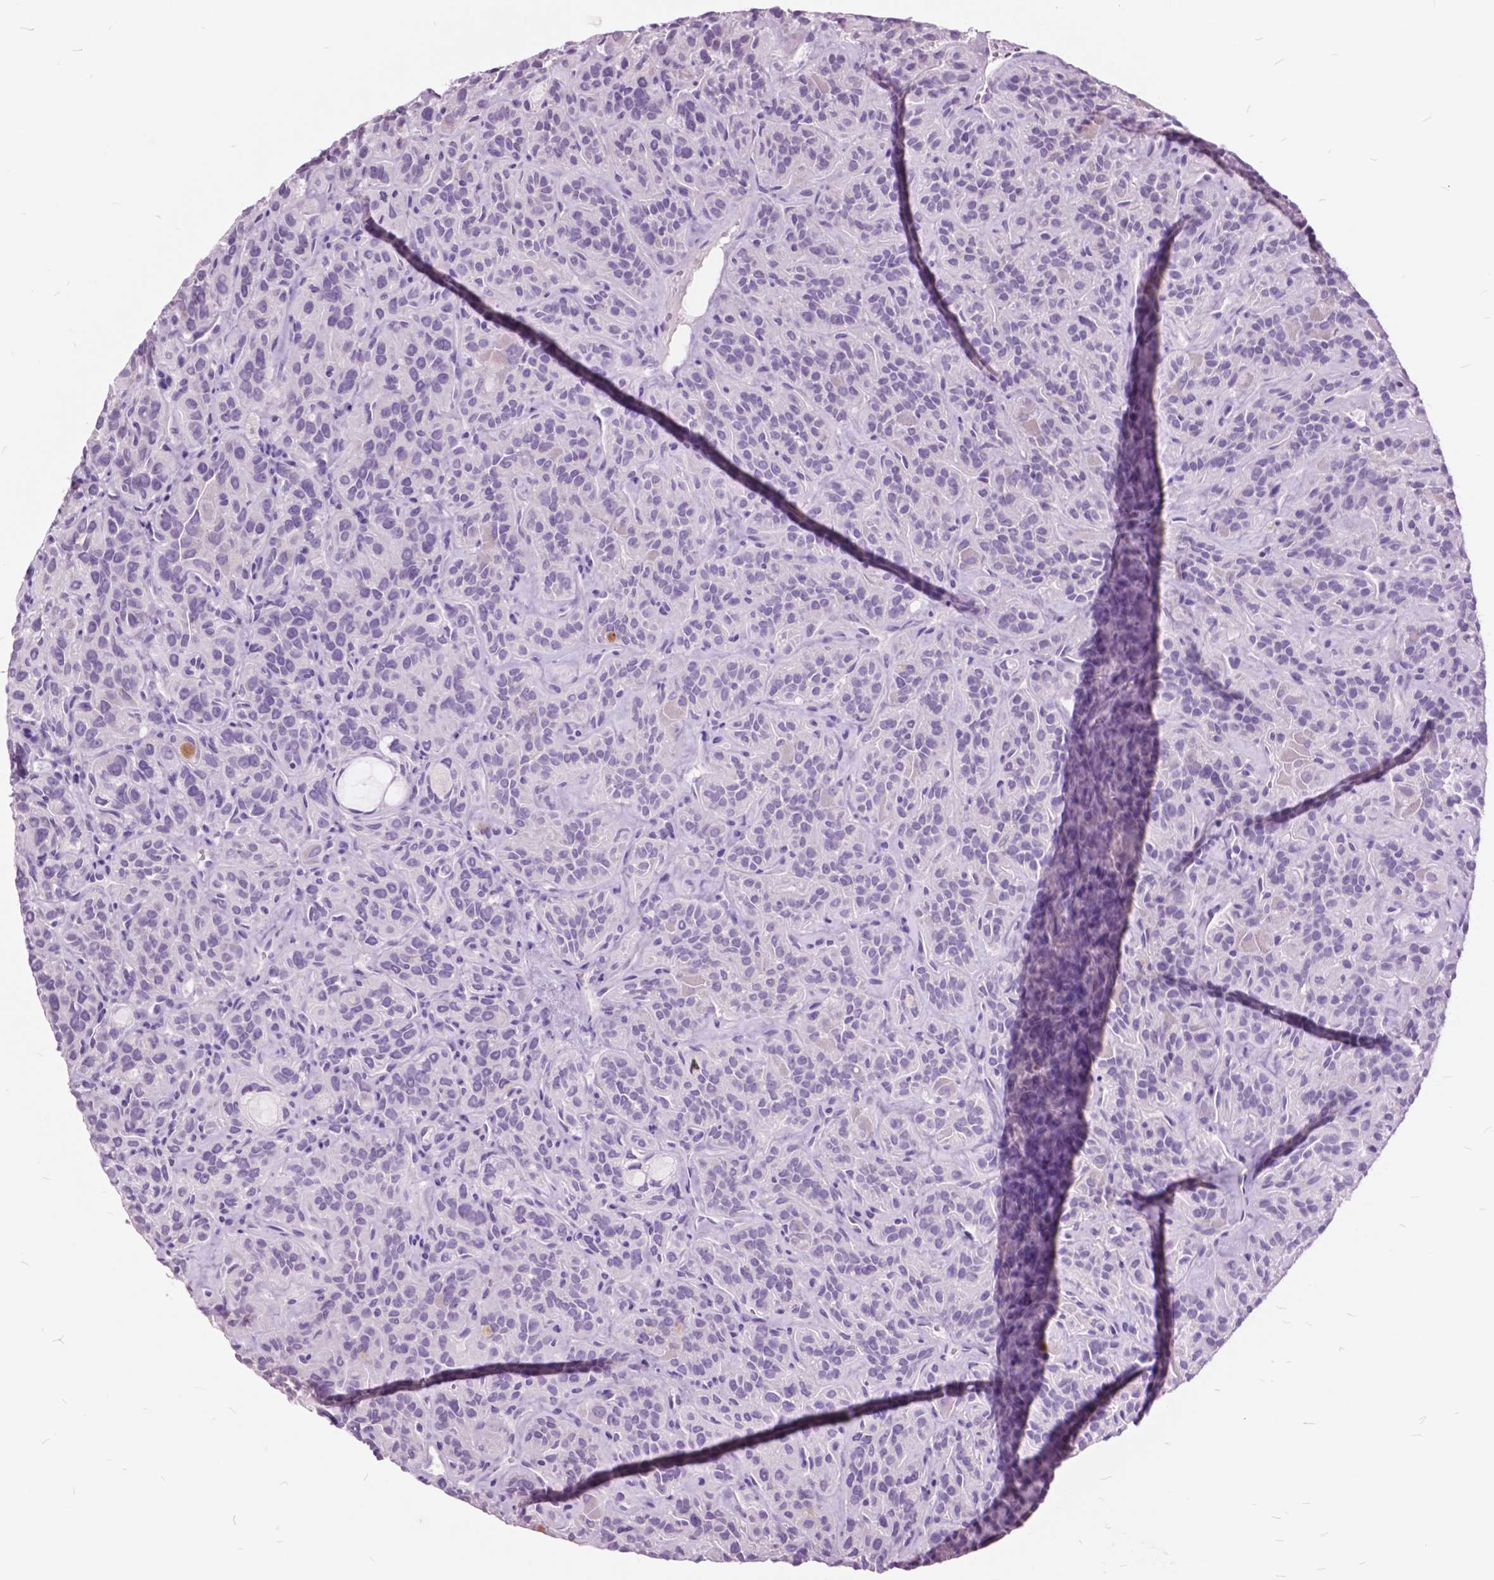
{"staining": {"intensity": "negative", "quantity": "none", "location": "none"}, "tissue": "thyroid cancer", "cell_type": "Tumor cells", "image_type": "cancer", "snomed": [{"axis": "morphology", "description": "Papillary adenocarcinoma, NOS"}, {"axis": "topography", "description": "Thyroid gland"}], "caption": "DAB (3,3'-diaminobenzidine) immunohistochemical staining of human thyroid cancer reveals no significant positivity in tumor cells.", "gene": "GDF9", "patient": {"sex": "female", "age": 45}}